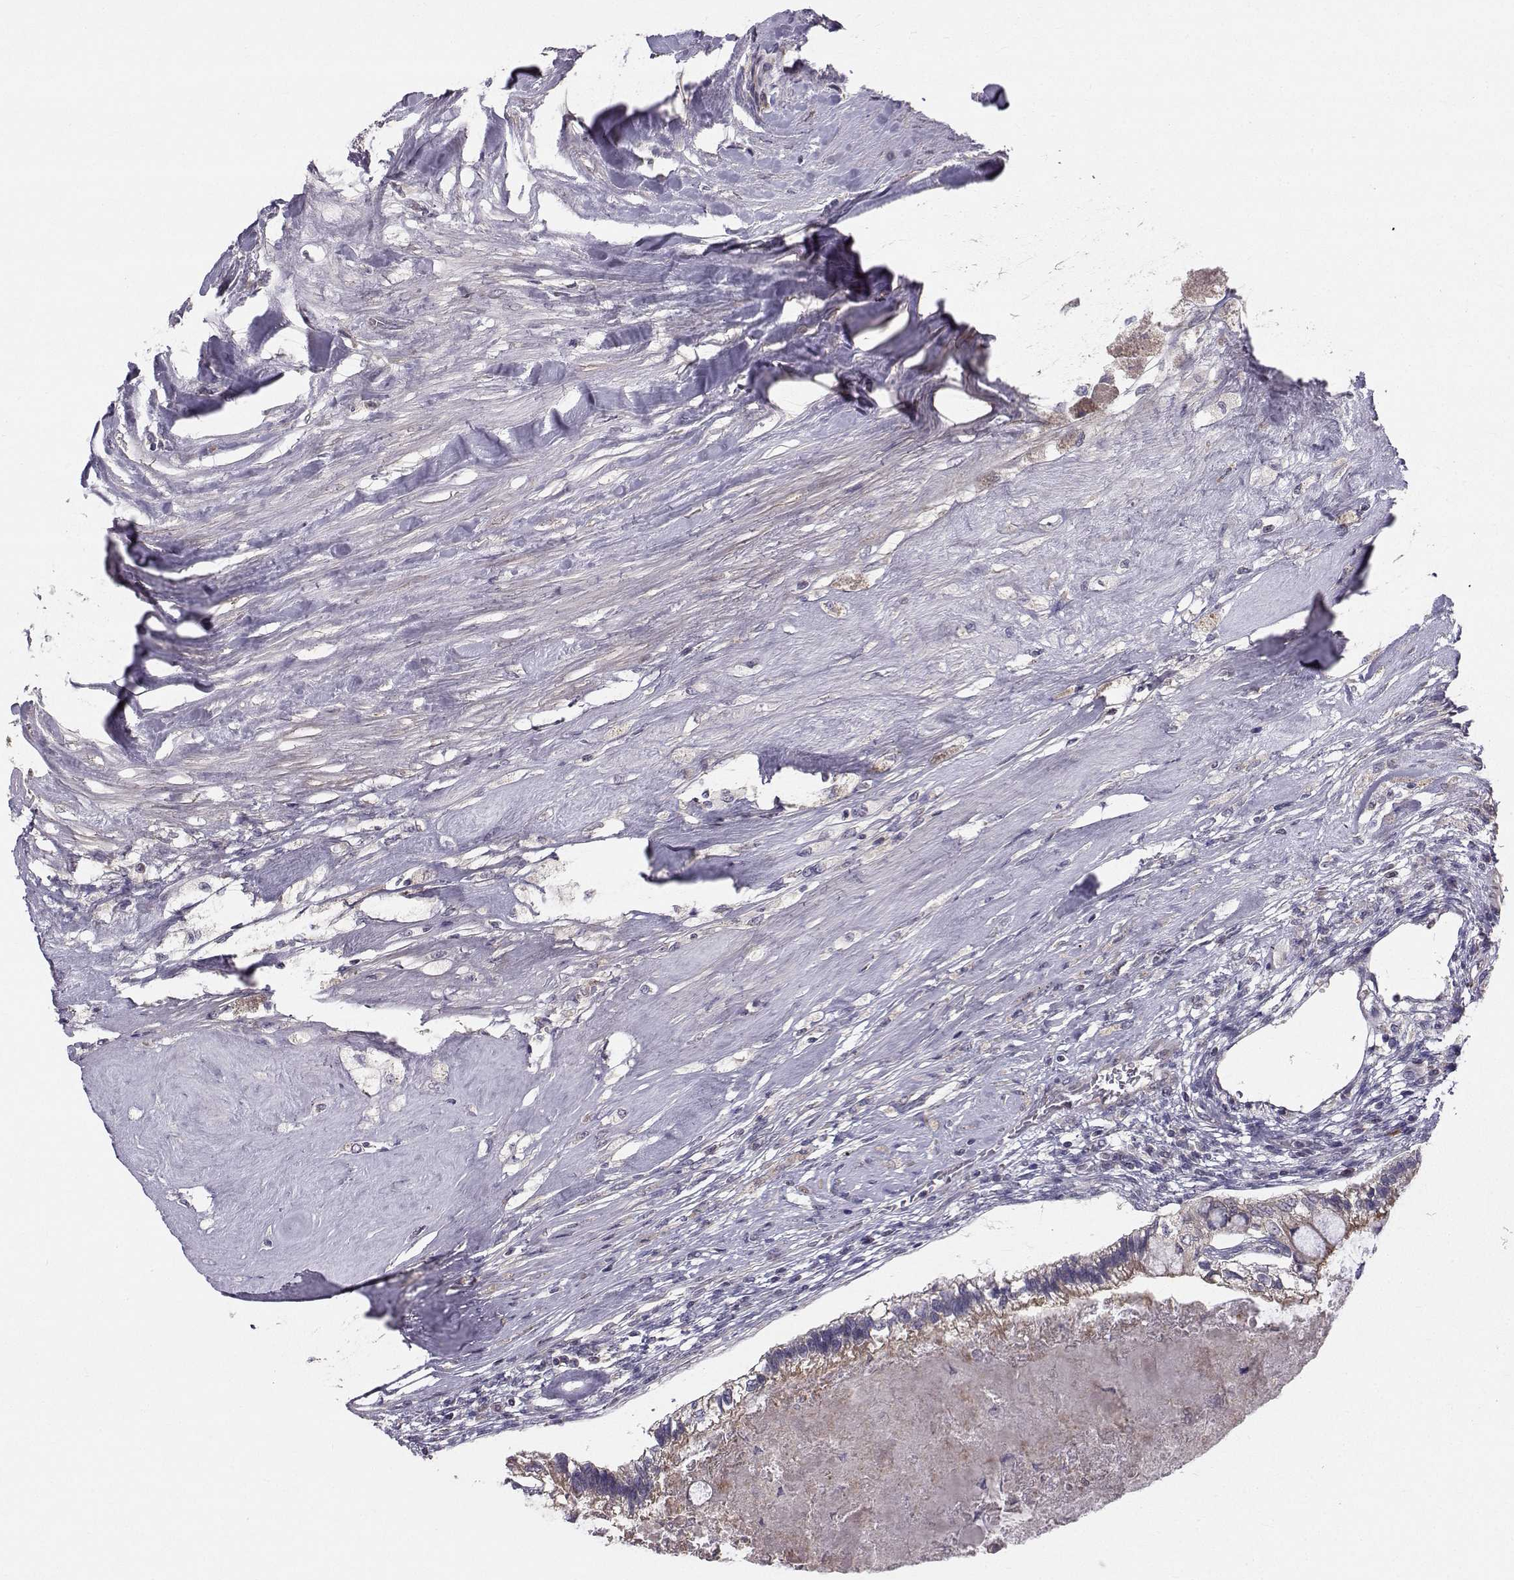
{"staining": {"intensity": "negative", "quantity": "none", "location": "none"}, "tissue": "testis cancer", "cell_type": "Tumor cells", "image_type": "cancer", "snomed": [{"axis": "morphology", "description": "Seminoma, NOS"}, {"axis": "morphology", "description": "Carcinoma, Embryonal, NOS"}, {"axis": "topography", "description": "Testis"}], "caption": "Tumor cells show no significant protein expression in testis embryonal carcinoma. Nuclei are stained in blue.", "gene": "PEX5L", "patient": {"sex": "male", "age": 41}}